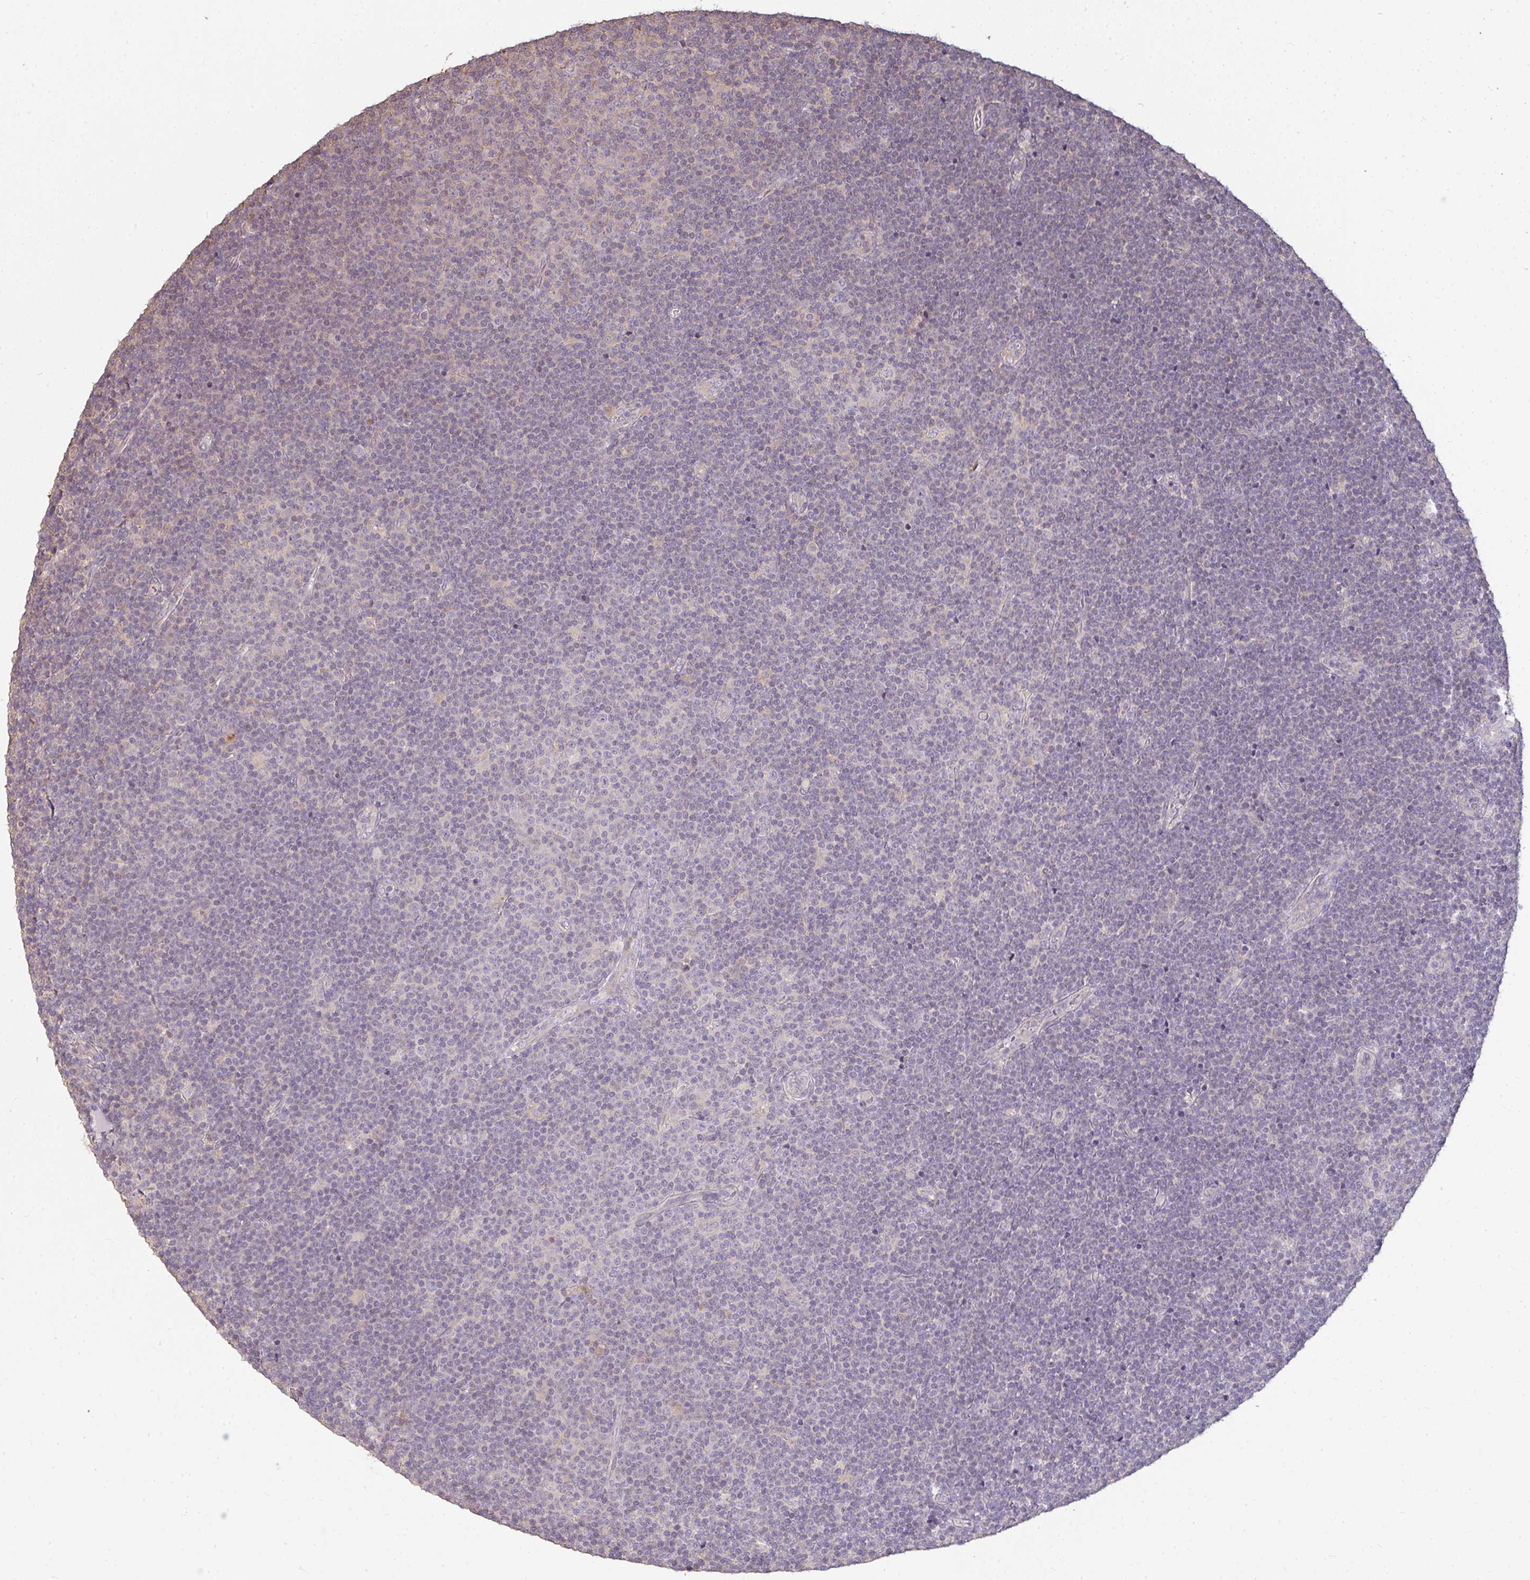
{"staining": {"intensity": "negative", "quantity": "none", "location": "none"}, "tissue": "lymphoma", "cell_type": "Tumor cells", "image_type": "cancer", "snomed": [{"axis": "morphology", "description": "Malignant lymphoma, non-Hodgkin's type, Low grade"}, {"axis": "topography", "description": "Lymph node"}], "caption": "Tumor cells are negative for protein expression in human malignant lymphoma, non-Hodgkin's type (low-grade).", "gene": "BRINP3", "patient": {"sex": "male", "age": 48}}